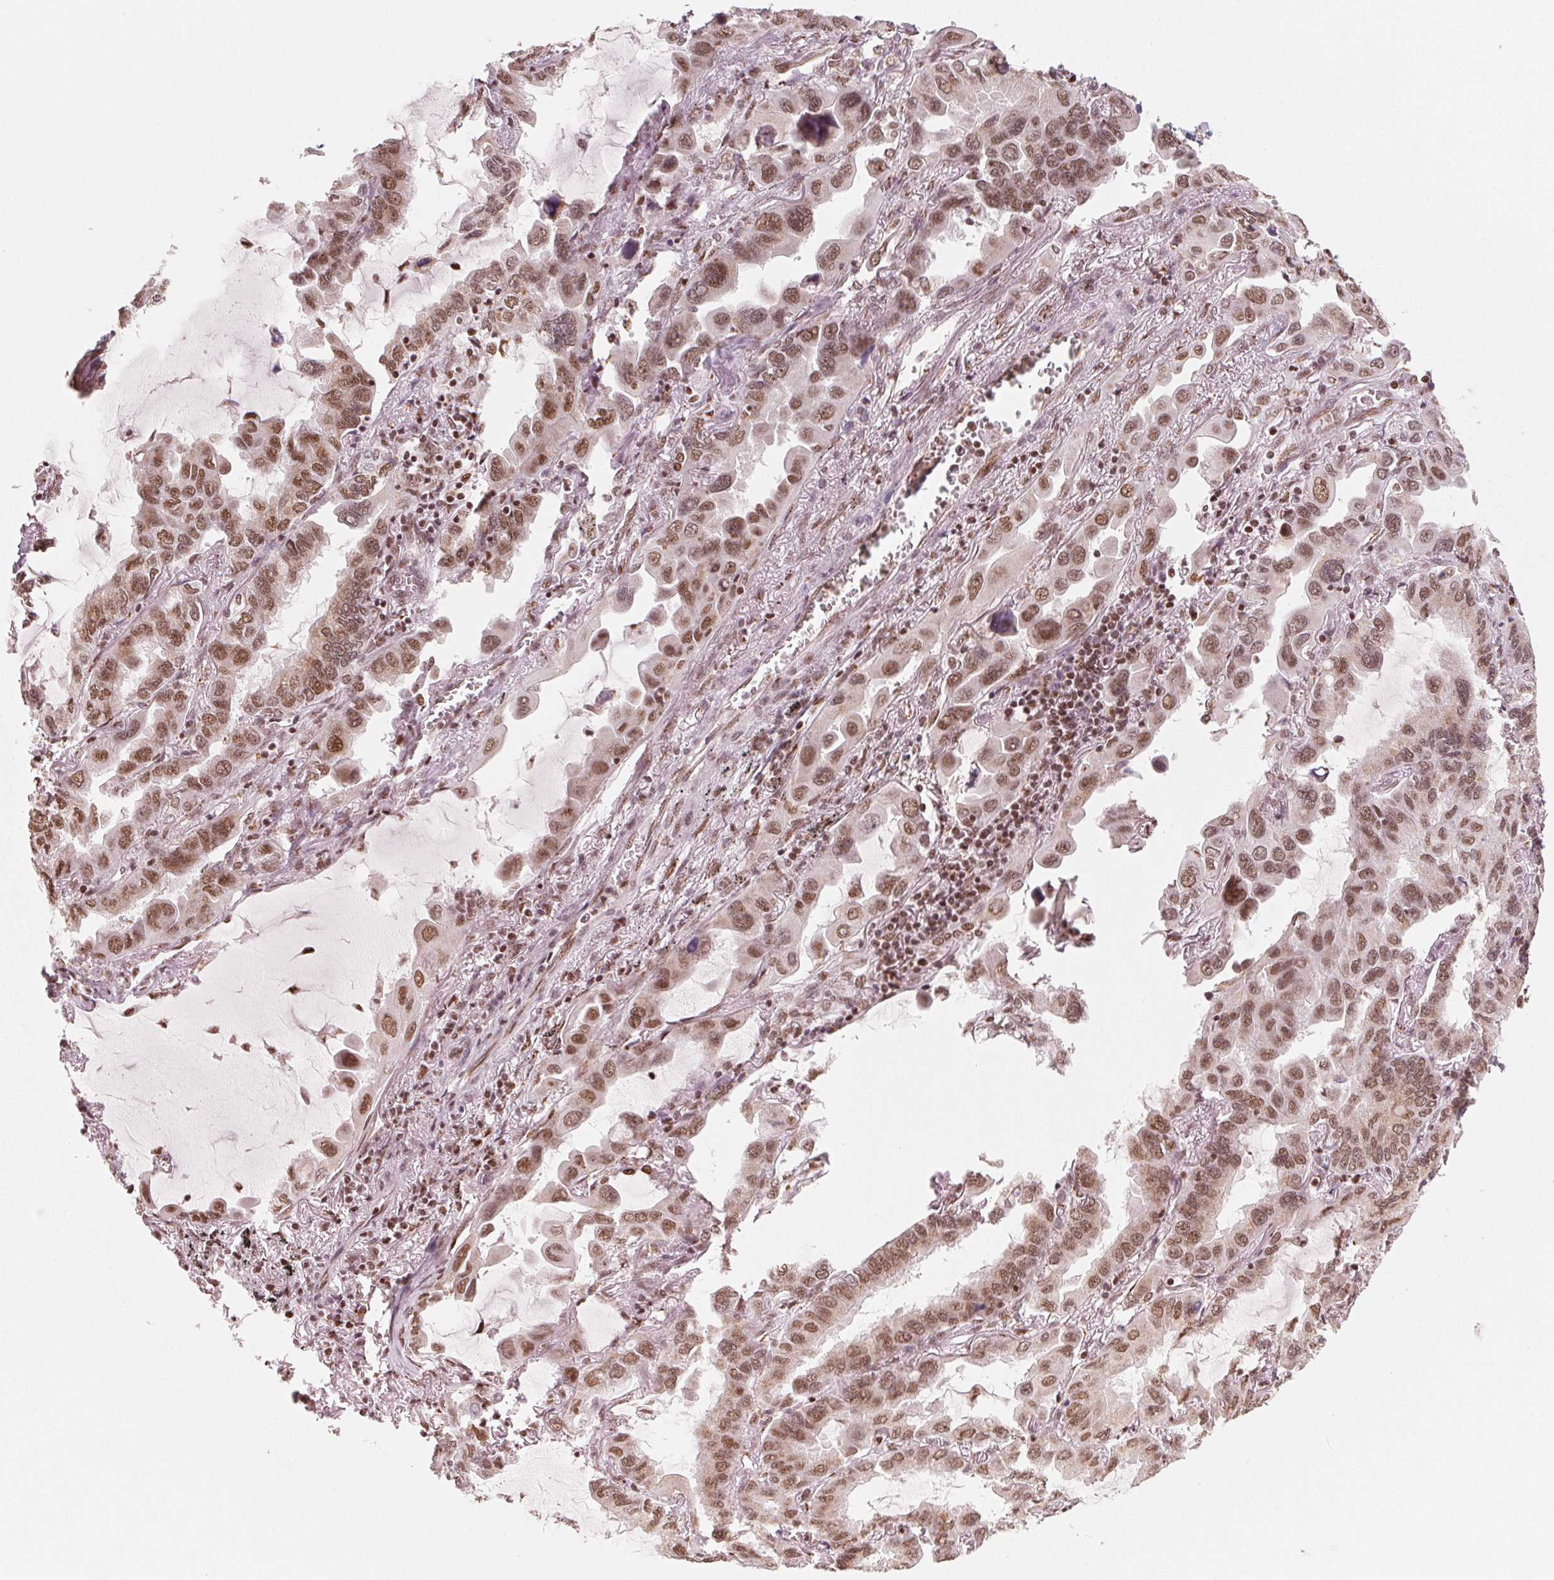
{"staining": {"intensity": "moderate", "quantity": ">75%", "location": "nuclear"}, "tissue": "lung cancer", "cell_type": "Tumor cells", "image_type": "cancer", "snomed": [{"axis": "morphology", "description": "Adenocarcinoma, NOS"}, {"axis": "topography", "description": "Lung"}], "caption": "The micrograph demonstrates immunohistochemical staining of adenocarcinoma (lung). There is moderate nuclear staining is identified in approximately >75% of tumor cells.", "gene": "TOPORS", "patient": {"sex": "male", "age": 64}}